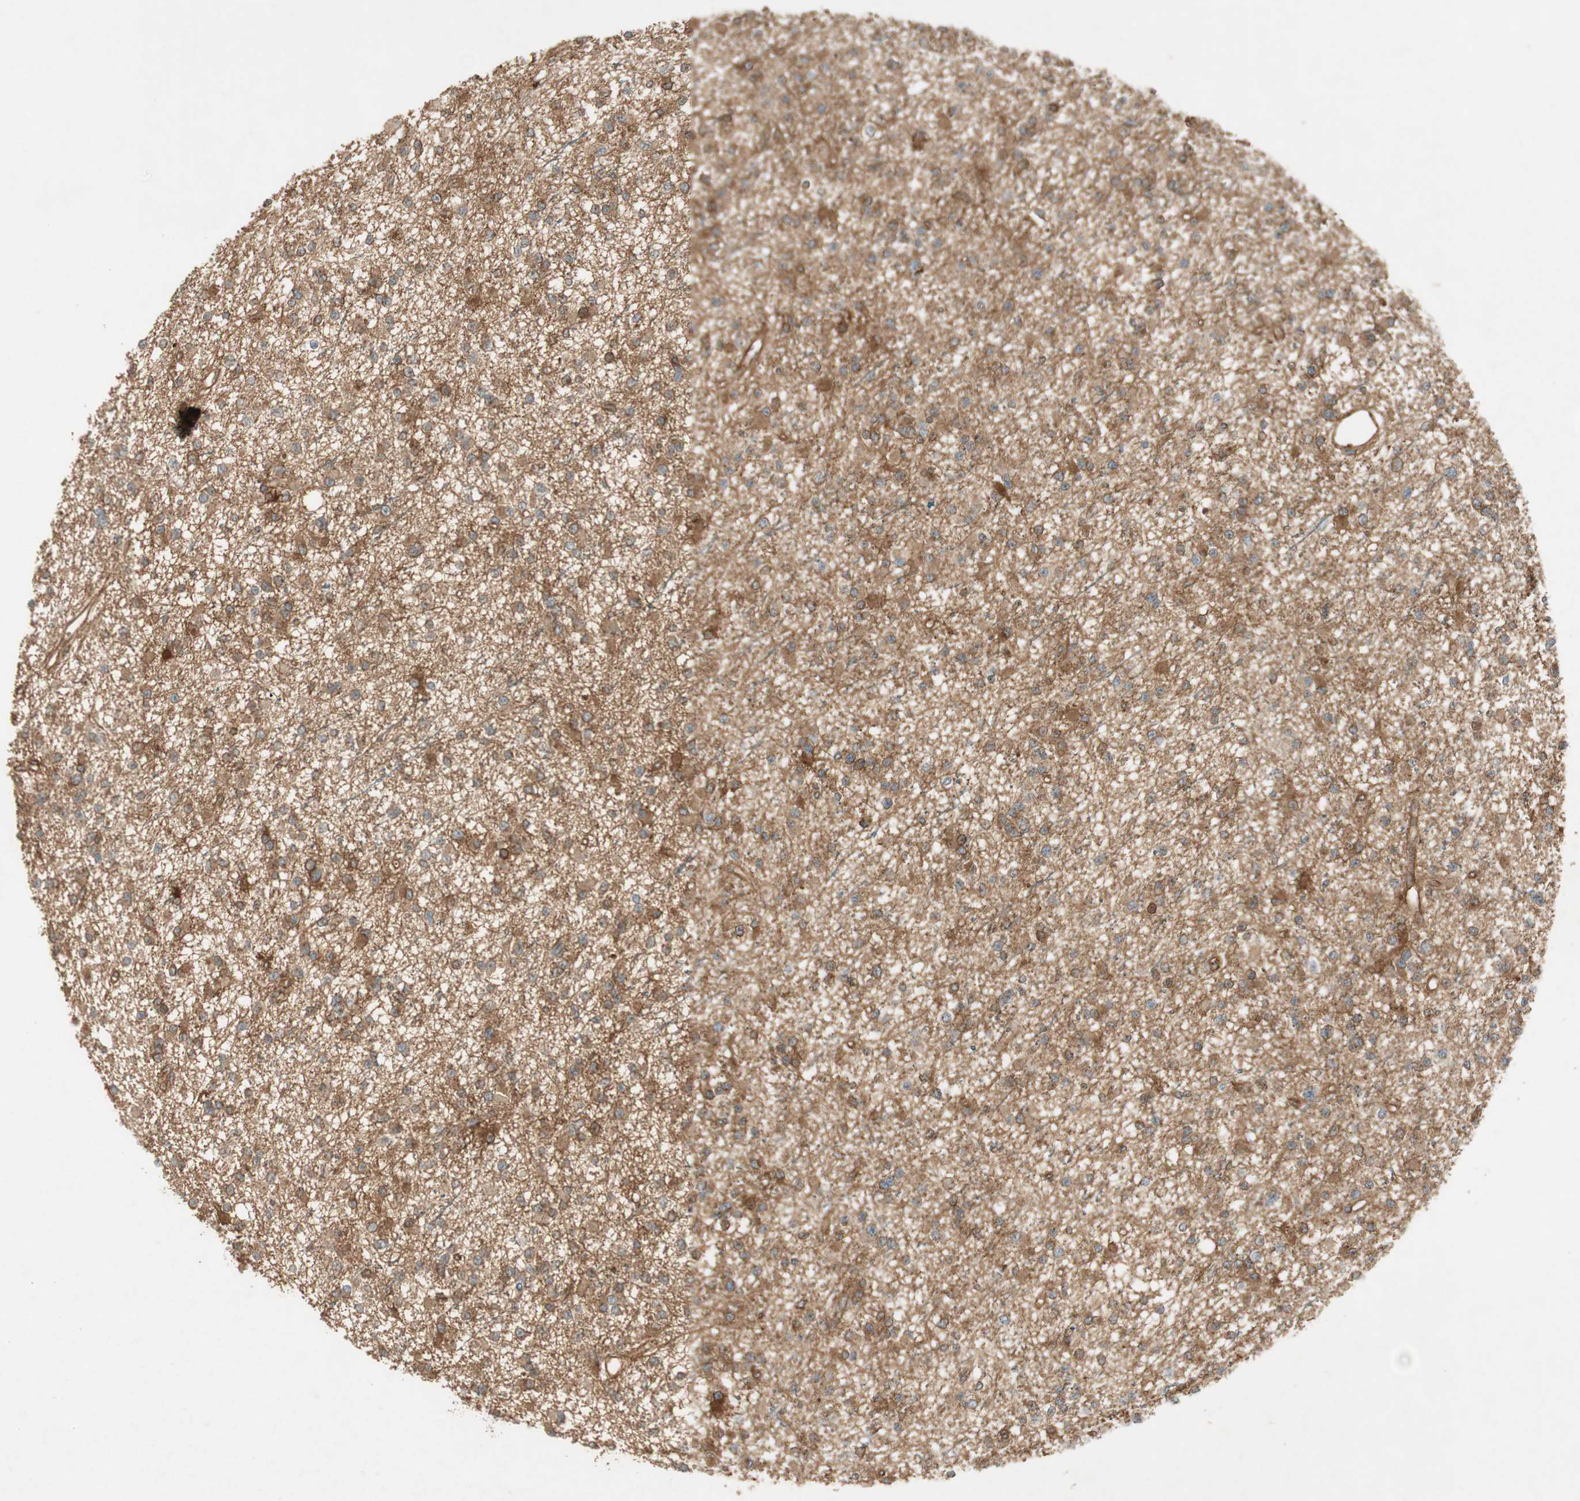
{"staining": {"intensity": "moderate", "quantity": ">75%", "location": "cytoplasmic/membranous"}, "tissue": "glioma", "cell_type": "Tumor cells", "image_type": "cancer", "snomed": [{"axis": "morphology", "description": "Glioma, malignant, Low grade"}, {"axis": "topography", "description": "Brain"}], "caption": "Protein expression analysis of glioma reveals moderate cytoplasmic/membranous staining in approximately >75% of tumor cells.", "gene": "BTN3A3", "patient": {"sex": "female", "age": 22}}